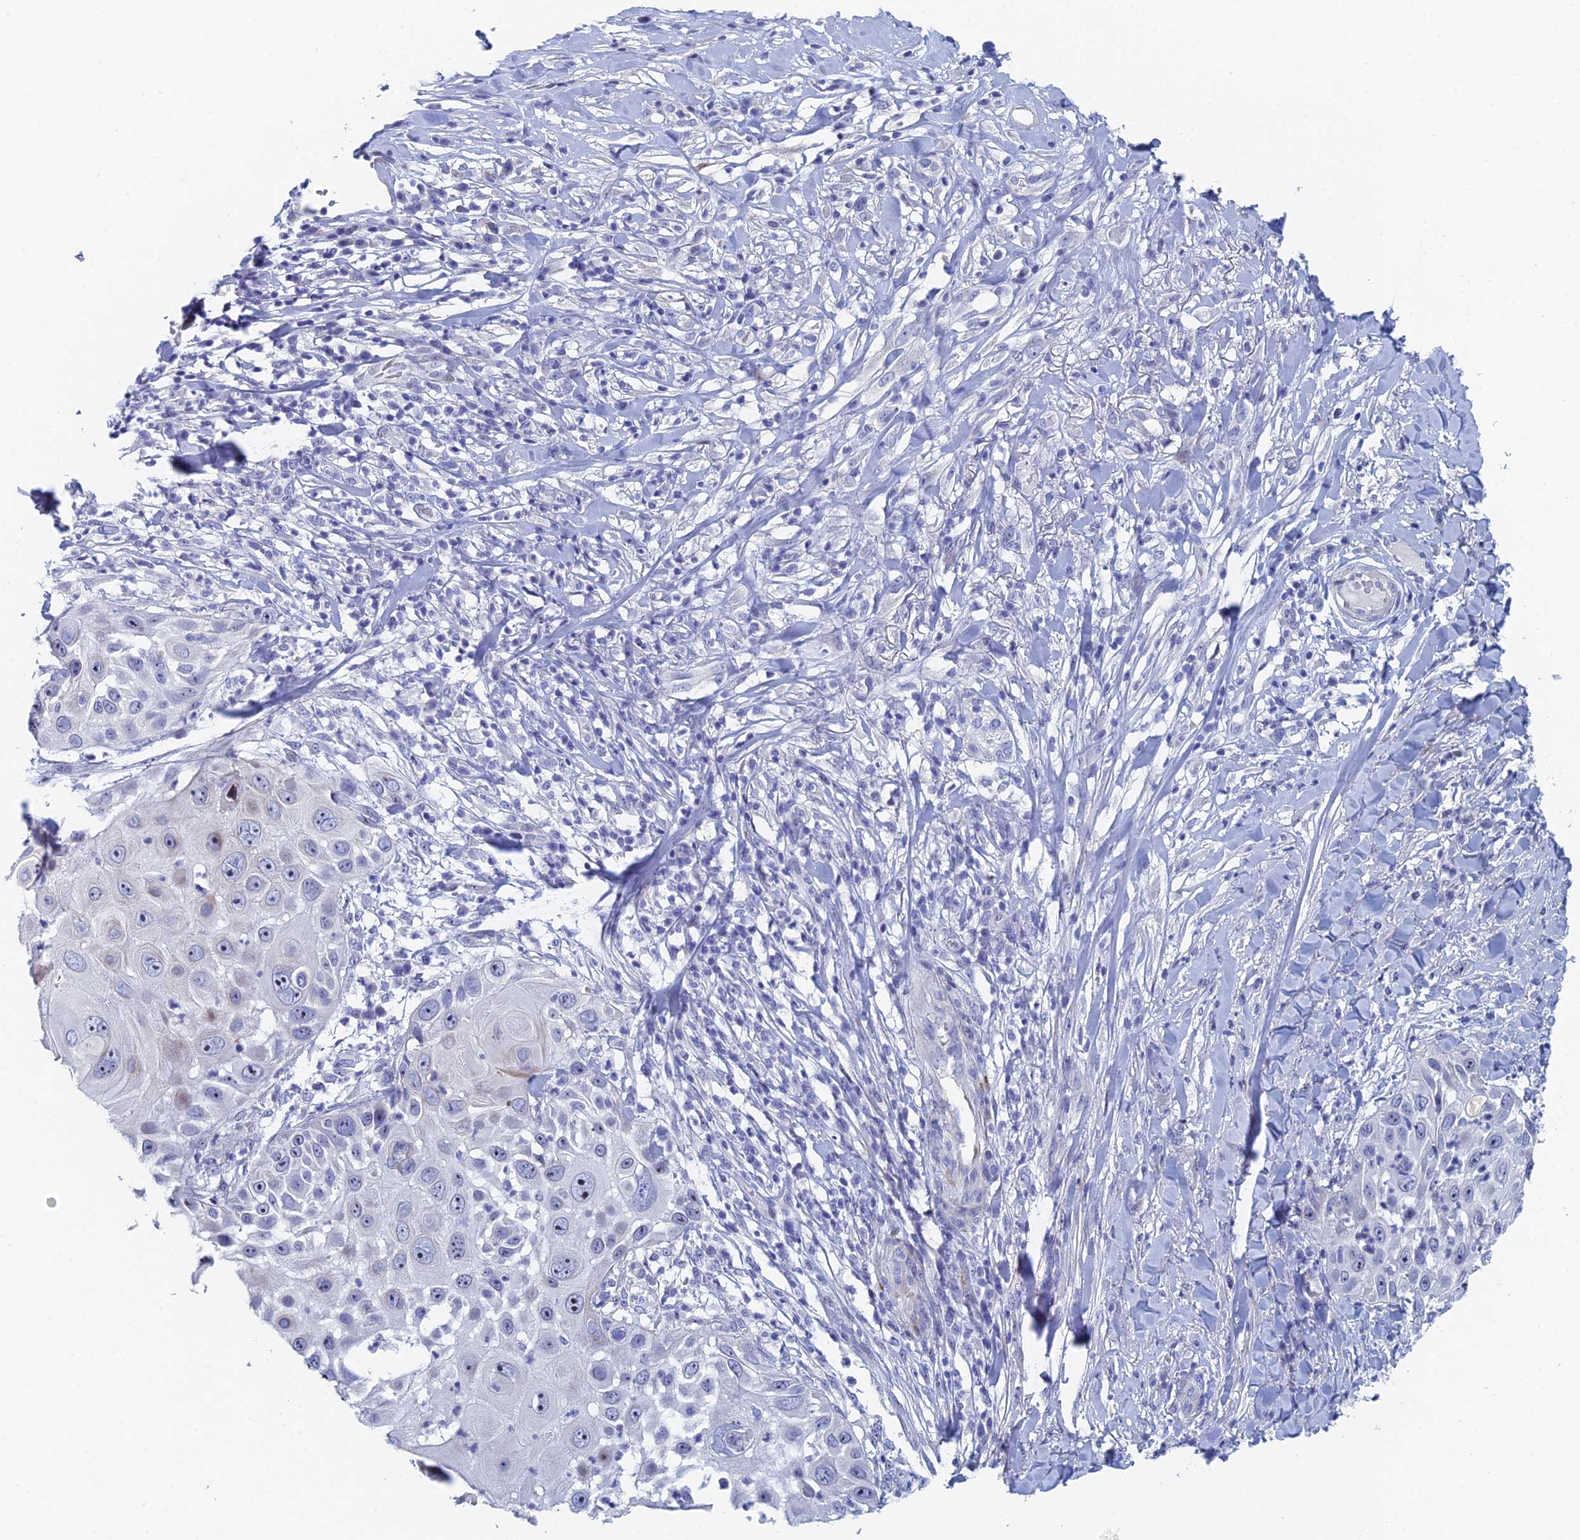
{"staining": {"intensity": "negative", "quantity": "none", "location": "none"}, "tissue": "skin cancer", "cell_type": "Tumor cells", "image_type": "cancer", "snomed": [{"axis": "morphology", "description": "Squamous cell carcinoma, NOS"}, {"axis": "topography", "description": "Skin"}], "caption": "An immunohistochemistry photomicrograph of skin cancer (squamous cell carcinoma) is shown. There is no staining in tumor cells of skin cancer (squamous cell carcinoma). The staining is performed using DAB (3,3'-diaminobenzidine) brown chromogen with nuclei counter-stained in using hematoxylin.", "gene": "DRGX", "patient": {"sex": "female", "age": 44}}